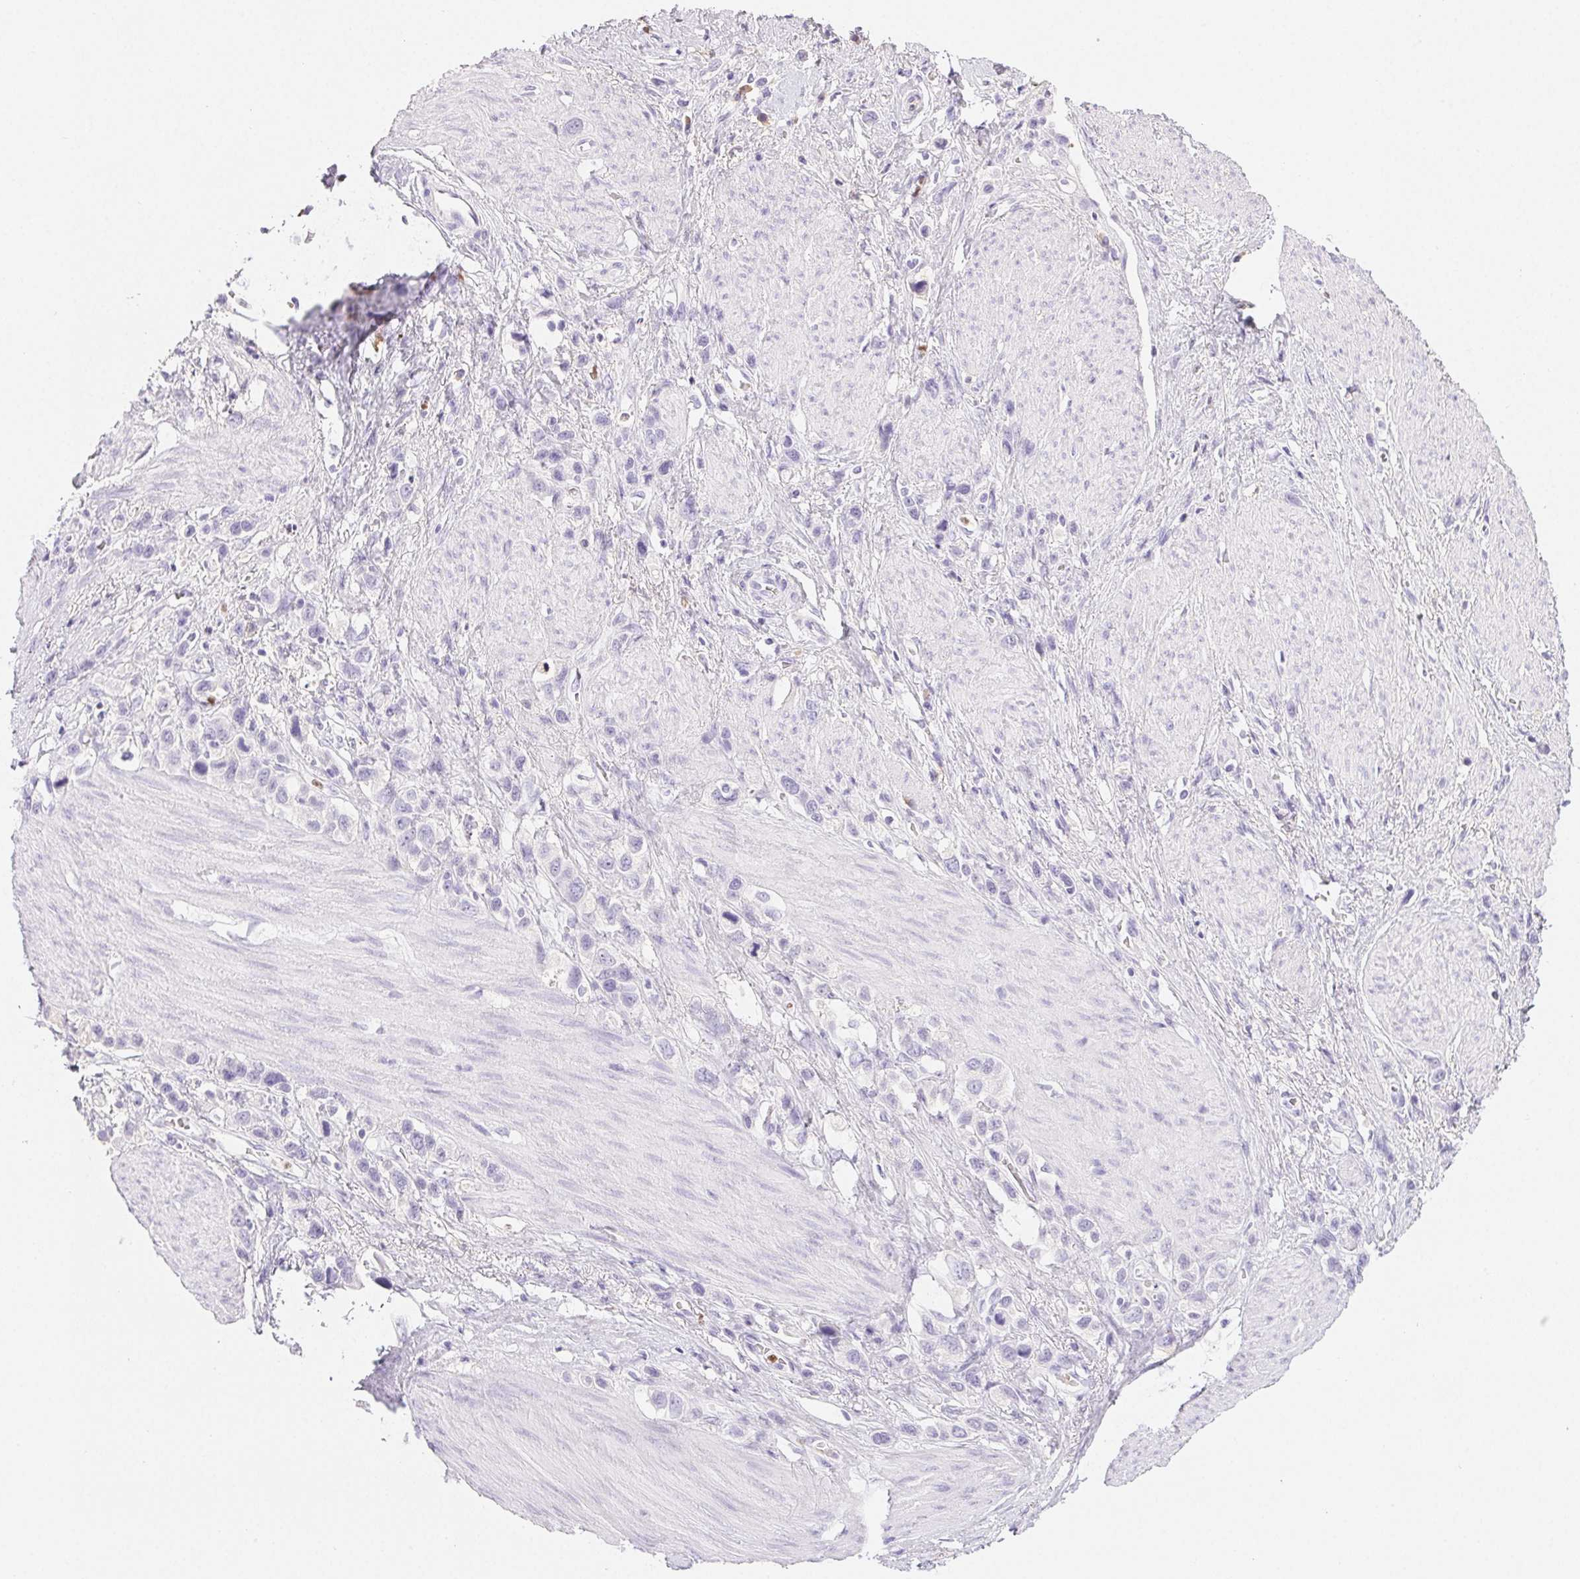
{"staining": {"intensity": "negative", "quantity": "none", "location": "none"}, "tissue": "stomach cancer", "cell_type": "Tumor cells", "image_type": "cancer", "snomed": [{"axis": "morphology", "description": "Adenocarcinoma, NOS"}, {"axis": "topography", "description": "Stomach"}], "caption": "Immunohistochemistry histopathology image of neoplastic tissue: human stomach cancer (adenocarcinoma) stained with DAB (3,3'-diaminobenzidine) shows no significant protein positivity in tumor cells.", "gene": "PADI4", "patient": {"sex": "female", "age": 65}}